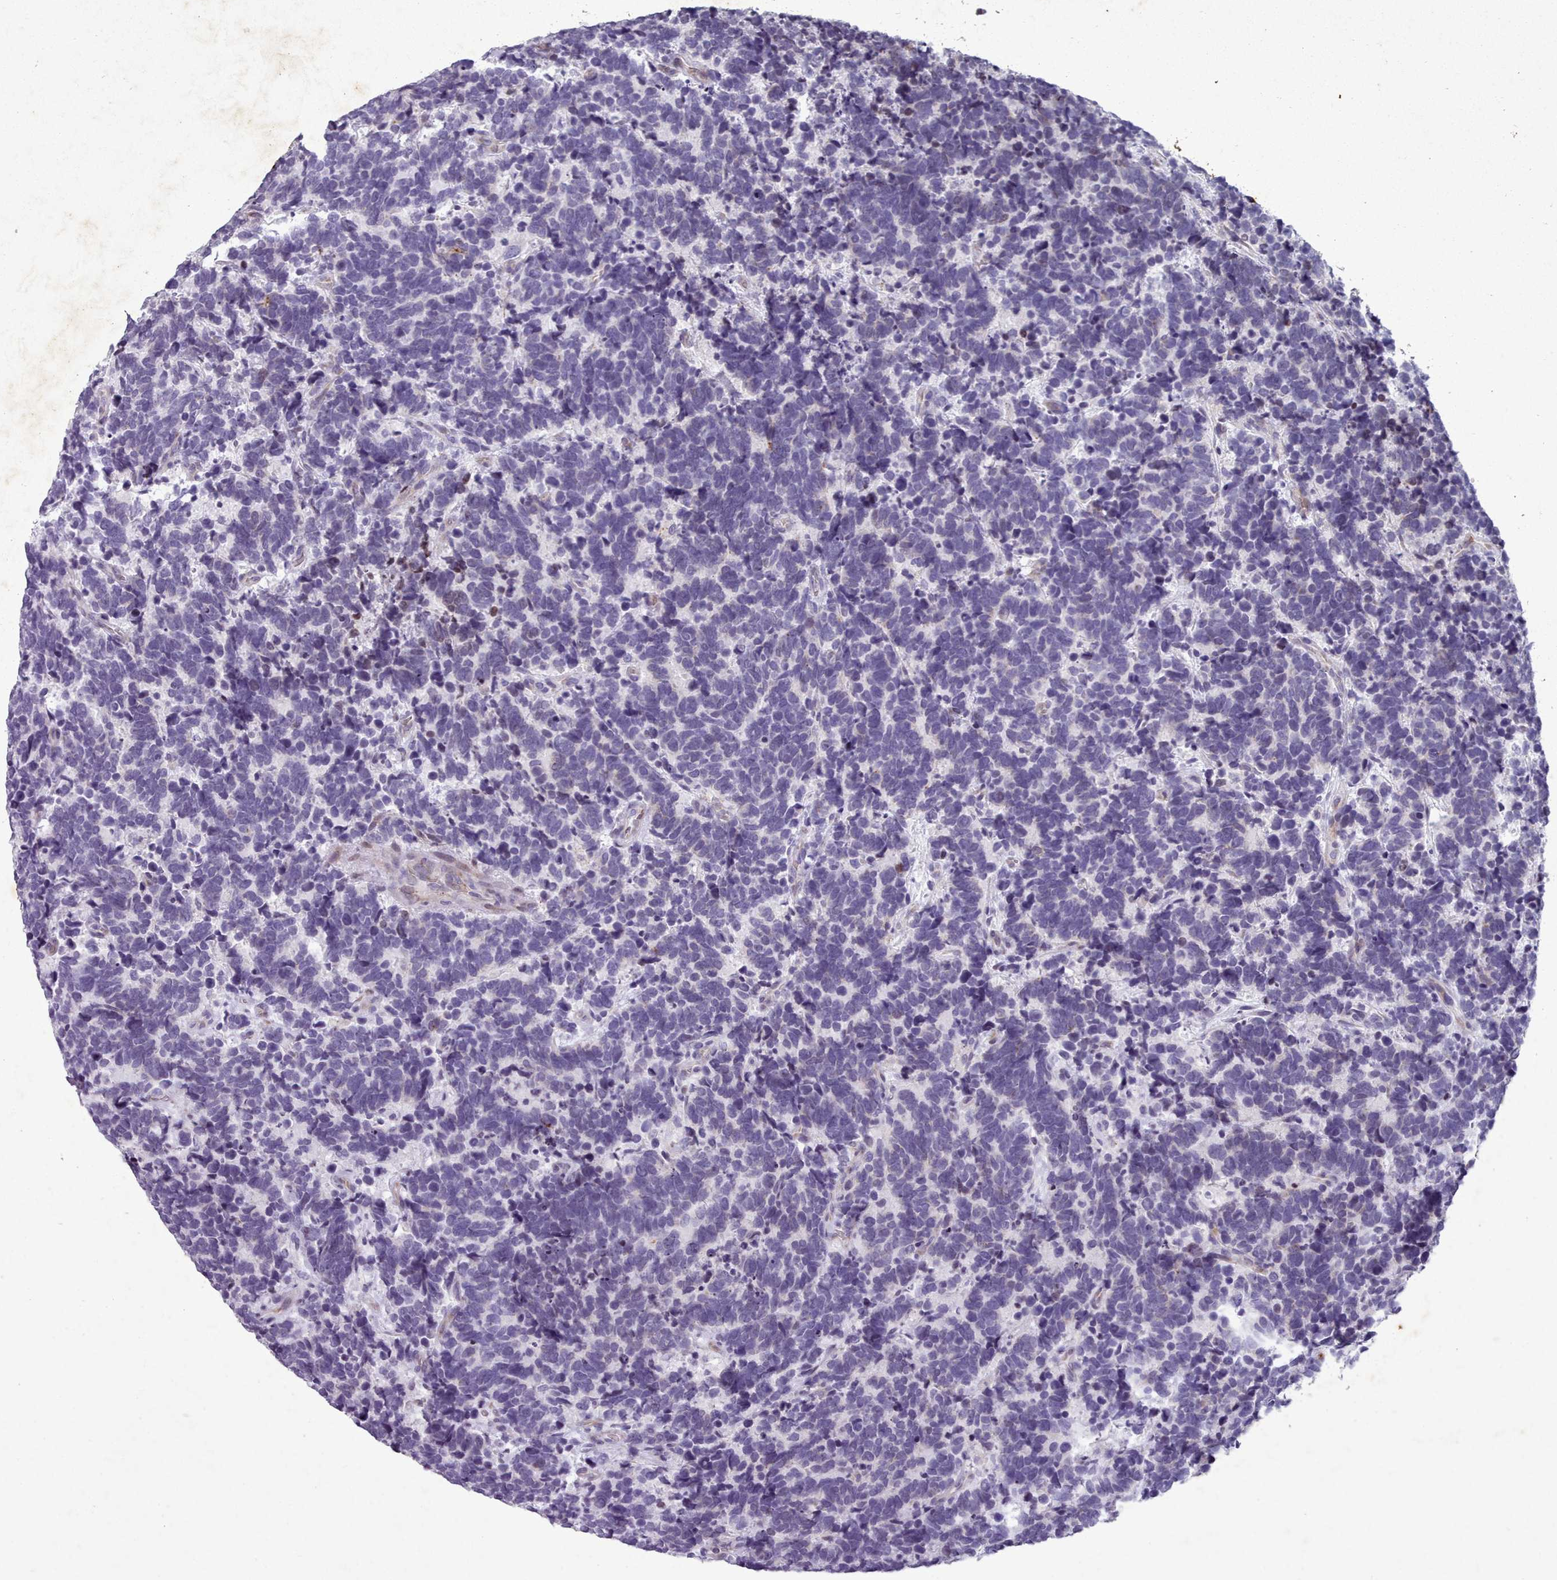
{"staining": {"intensity": "negative", "quantity": "none", "location": "none"}, "tissue": "carcinoid", "cell_type": "Tumor cells", "image_type": "cancer", "snomed": [{"axis": "morphology", "description": "Carcinoma, NOS"}, {"axis": "morphology", "description": "Carcinoid, malignant, NOS"}, {"axis": "topography", "description": "Urinary bladder"}], "caption": "Immunohistochemistry photomicrograph of human carcinoid stained for a protein (brown), which shows no staining in tumor cells.", "gene": "KCNT2", "patient": {"sex": "male", "age": 57}}